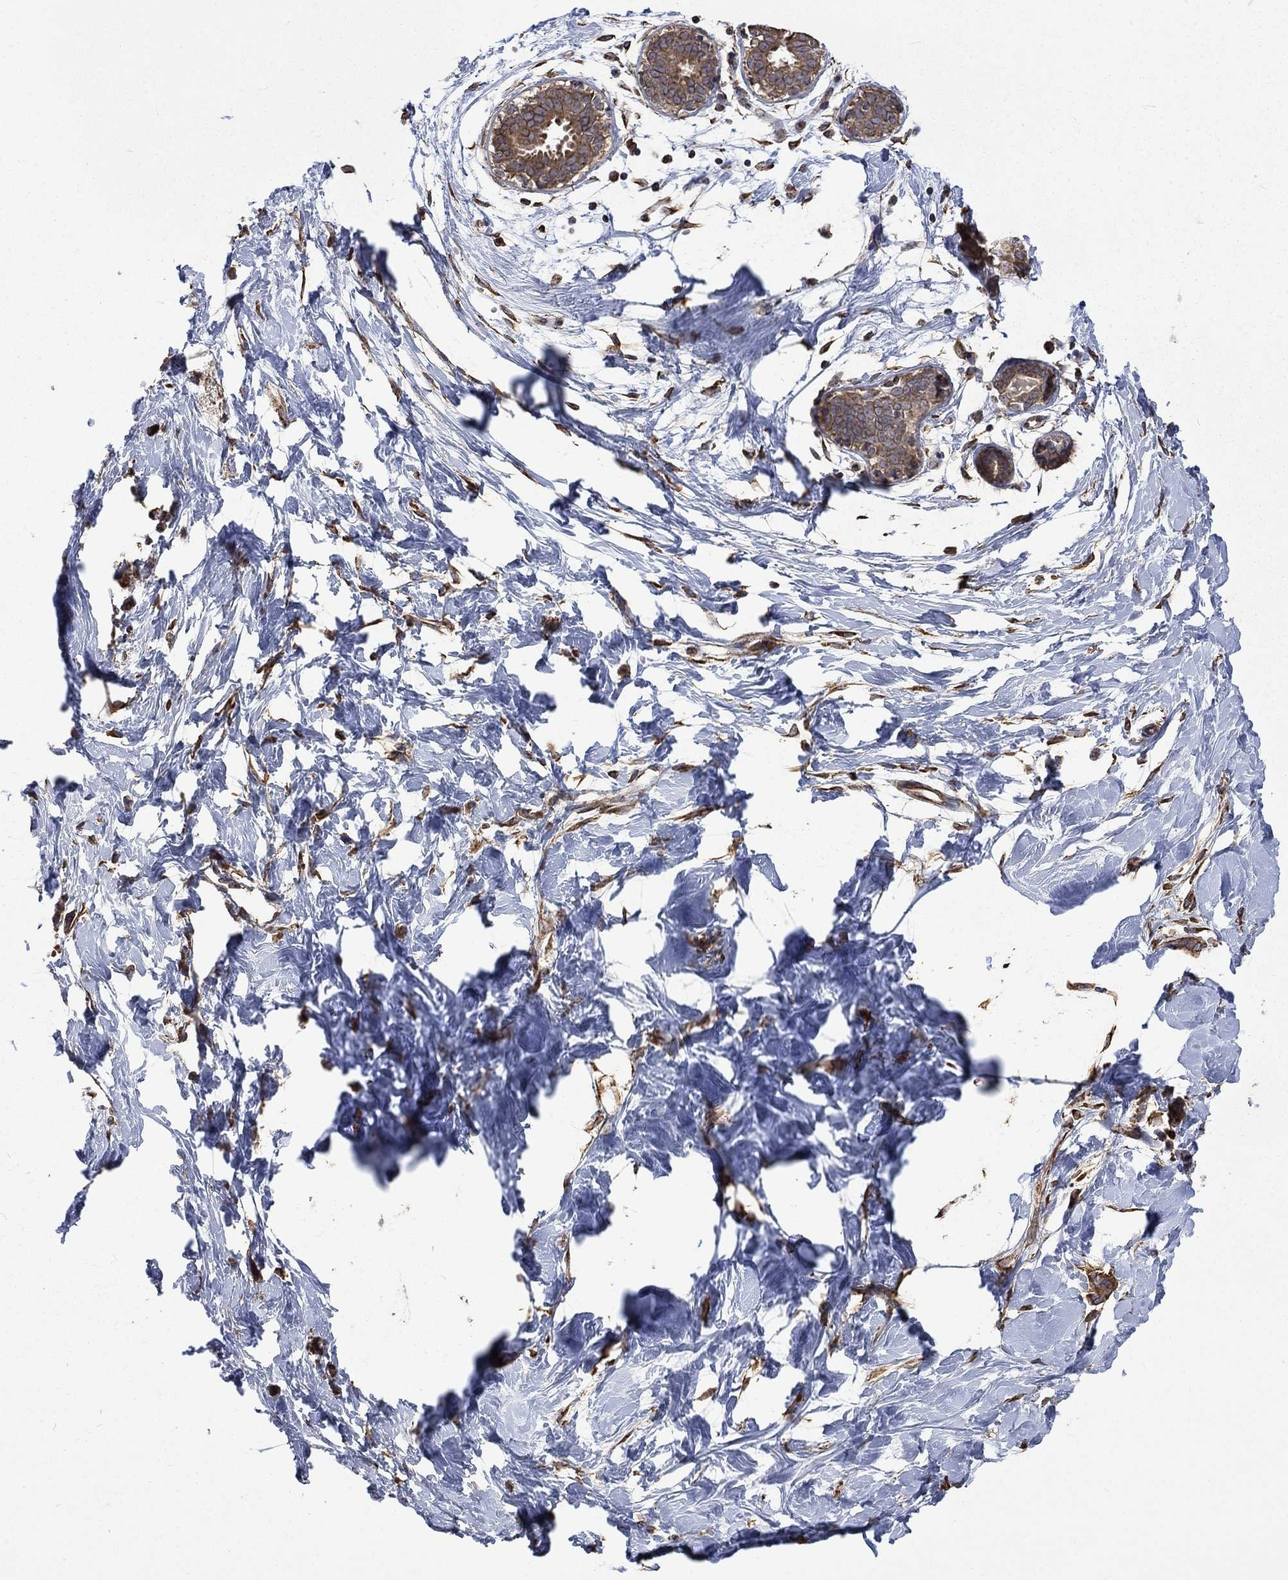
{"staining": {"intensity": "moderate", "quantity": ">75%", "location": "cytoplasmic/membranous"}, "tissue": "breast", "cell_type": "Glandular cells", "image_type": "normal", "snomed": [{"axis": "morphology", "description": "Normal tissue, NOS"}, {"axis": "topography", "description": "Breast"}], "caption": "Protein analysis of normal breast demonstrates moderate cytoplasmic/membranous expression in about >75% of glandular cells.", "gene": "ESRRA", "patient": {"sex": "female", "age": 37}}